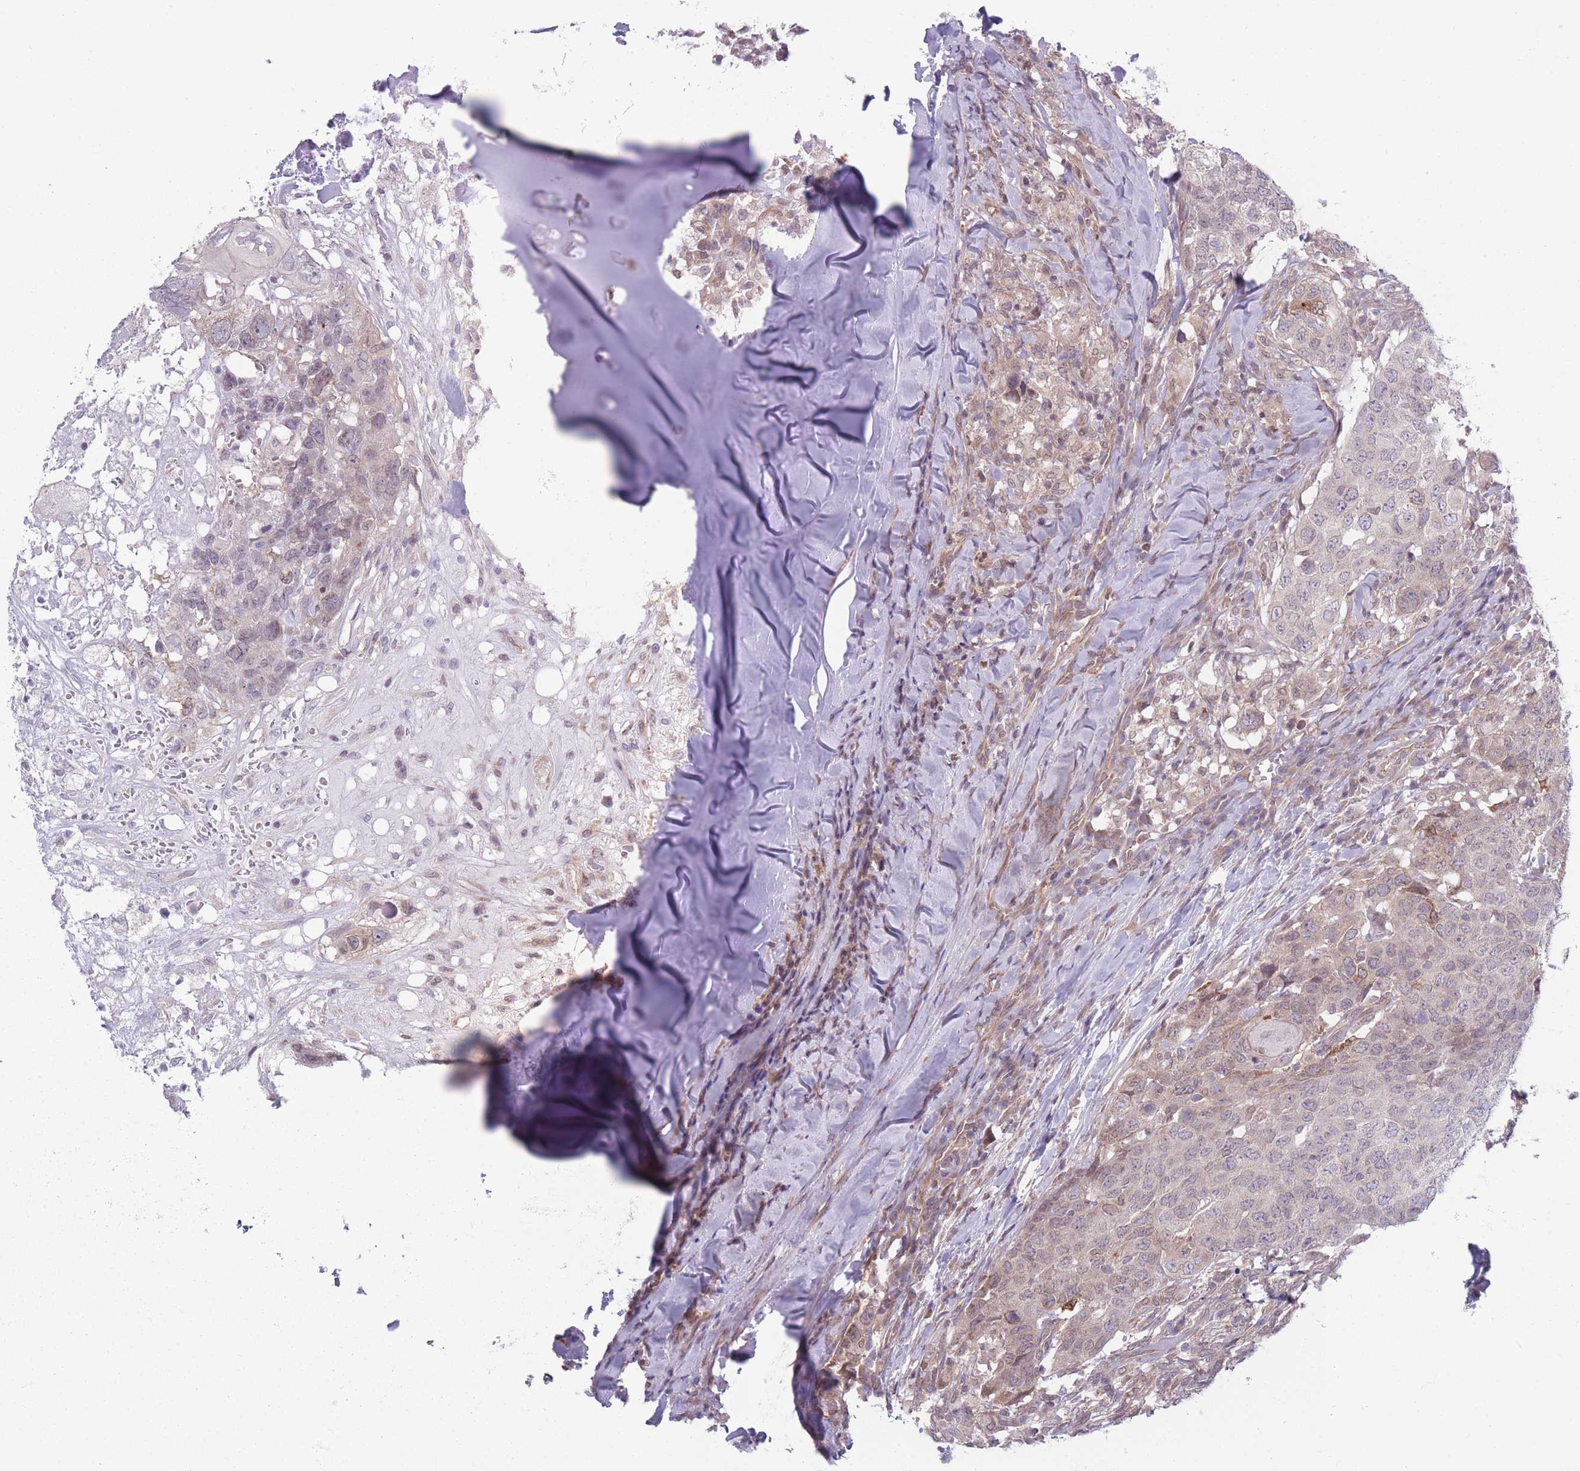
{"staining": {"intensity": "weak", "quantity": "<25%", "location": "cytoplasmic/membranous"}, "tissue": "head and neck cancer", "cell_type": "Tumor cells", "image_type": "cancer", "snomed": [{"axis": "morphology", "description": "Normal tissue, NOS"}, {"axis": "morphology", "description": "Squamous cell carcinoma, NOS"}, {"axis": "topography", "description": "Skeletal muscle"}, {"axis": "topography", "description": "Vascular tissue"}, {"axis": "topography", "description": "Peripheral nerve tissue"}, {"axis": "topography", "description": "Head-Neck"}], "caption": "Tumor cells are negative for brown protein staining in head and neck squamous cell carcinoma. The staining is performed using DAB brown chromogen with nuclei counter-stained in using hematoxylin.", "gene": "VRK2", "patient": {"sex": "male", "age": 66}}